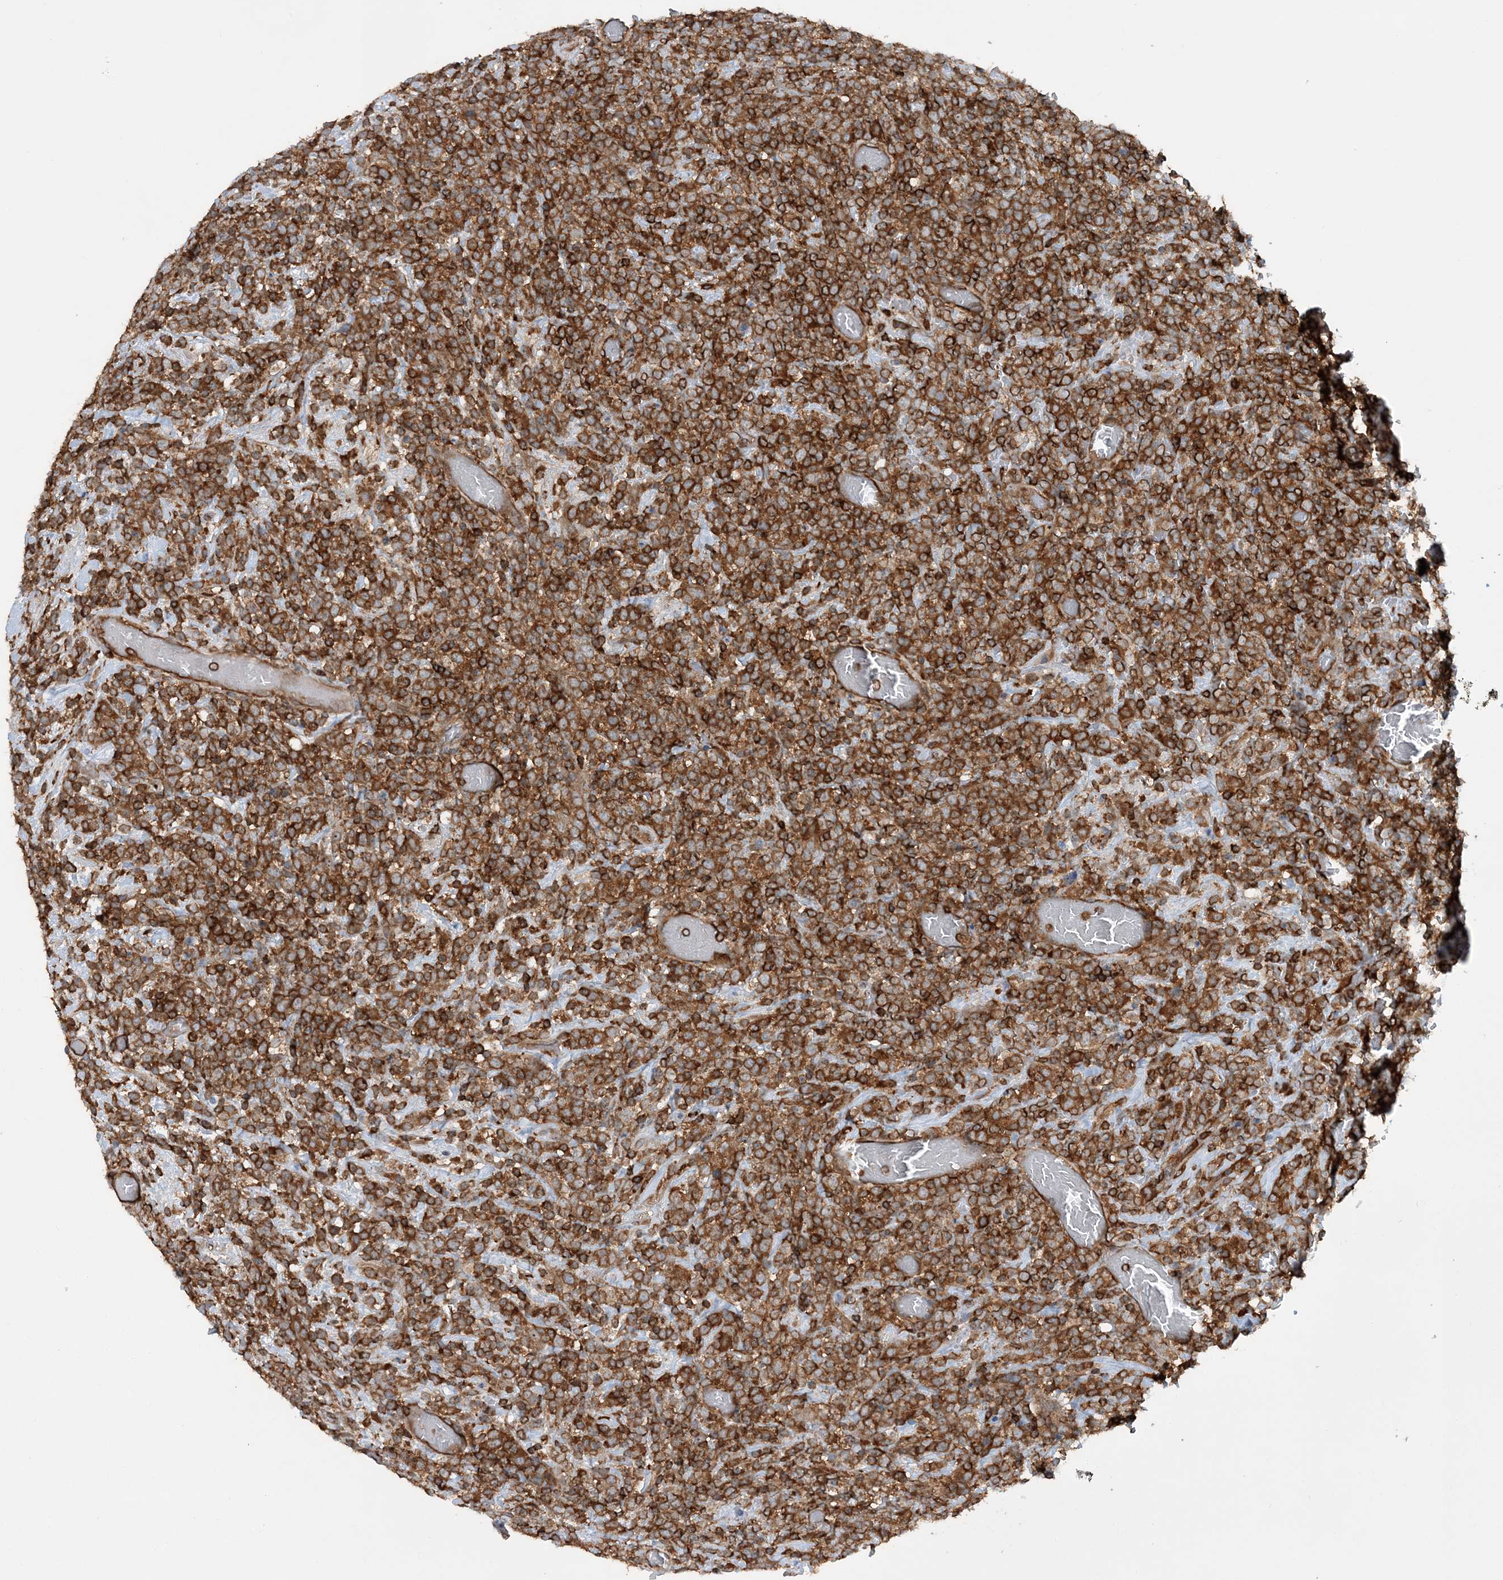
{"staining": {"intensity": "strong", "quantity": ">75%", "location": "cytoplasmic/membranous"}, "tissue": "lymphoma", "cell_type": "Tumor cells", "image_type": "cancer", "snomed": [{"axis": "morphology", "description": "Malignant lymphoma, non-Hodgkin's type, High grade"}, {"axis": "topography", "description": "Colon"}], "caption": "Human malignant lymphoma, non-Hodgkin's type (high-grade) stained with a brown dye exhibits strong cytoplasmic/membranous positive positivity in about >75% of tumor cells.", "gene": "ACAP2", "patient": {"sex": "female", "age": 53}}